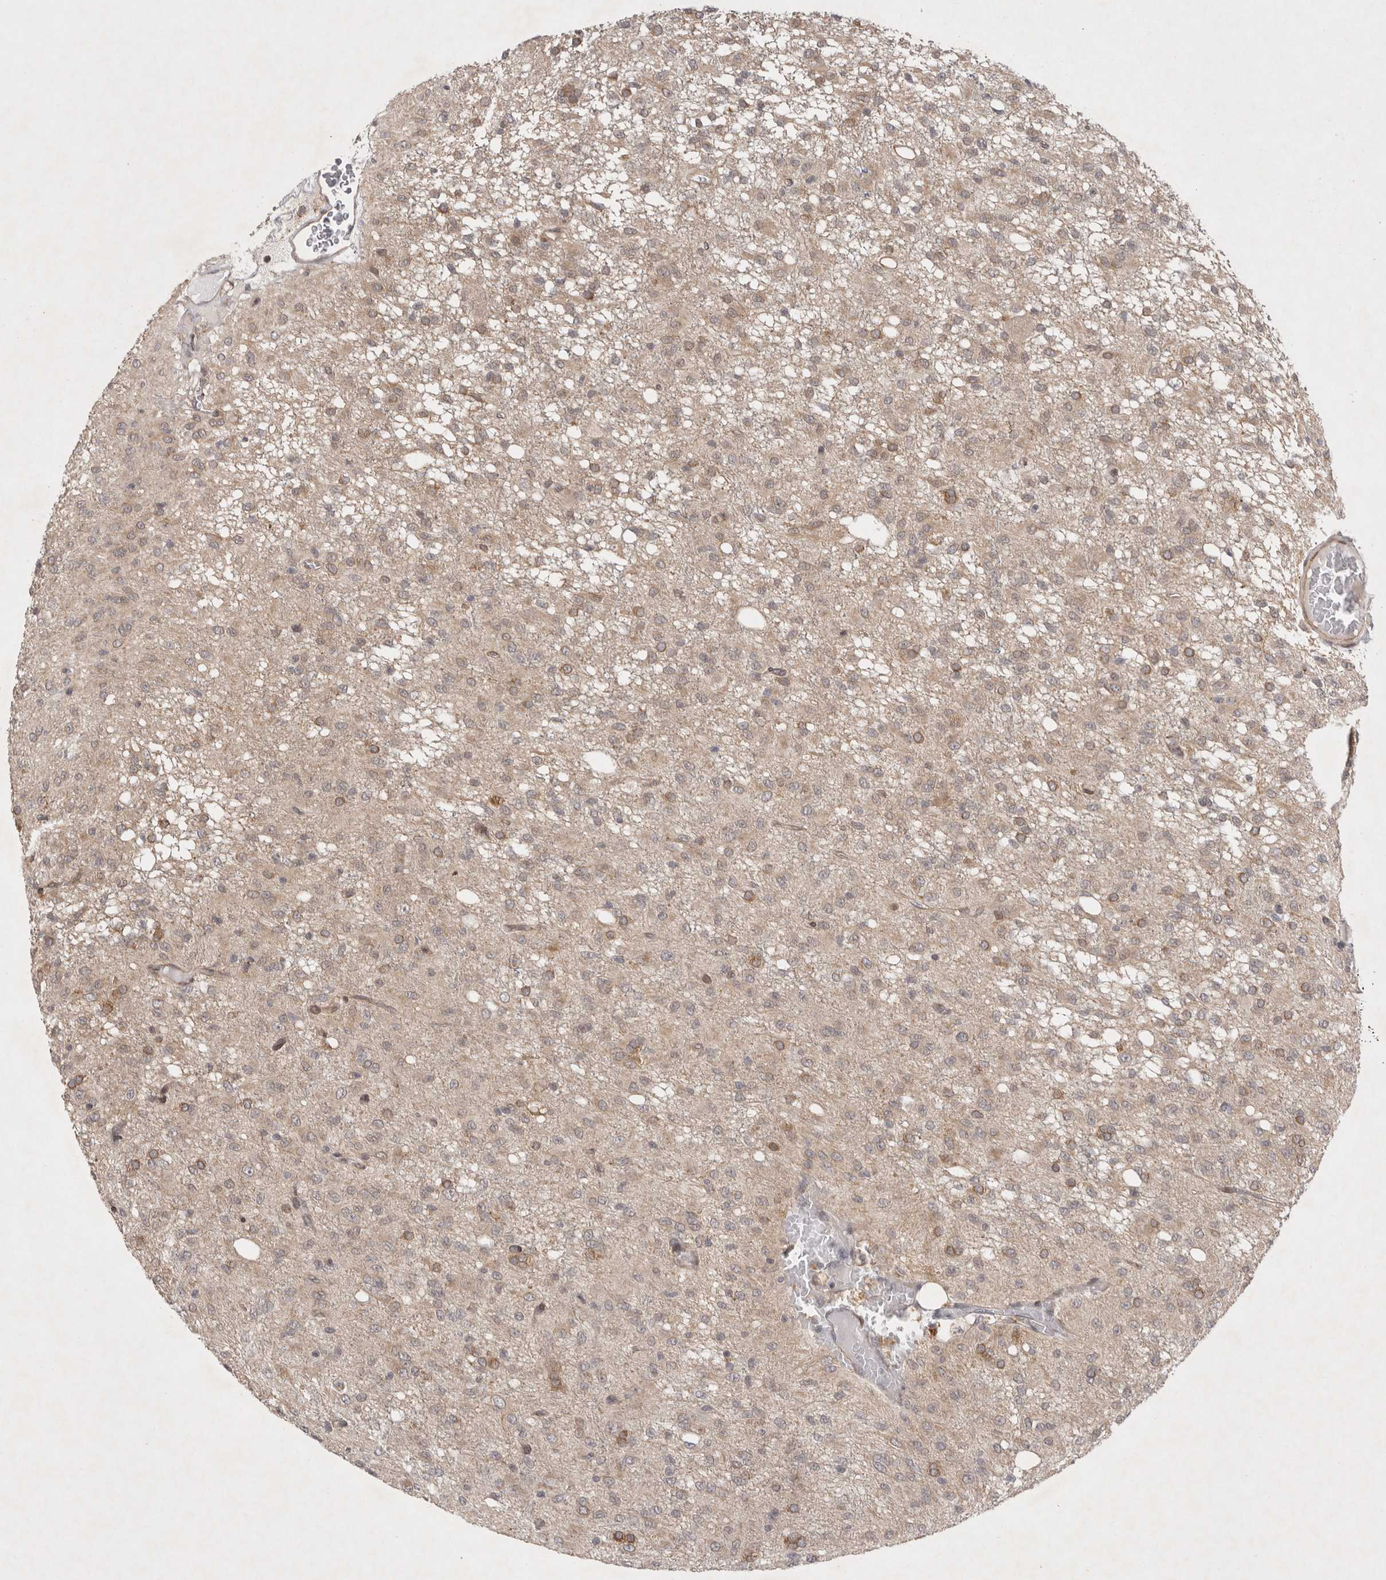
{"staining": {"intensity": "moderate", "quantity": "25%-75%", "location": "cytoplasmic/membranous"}, "tissue": "glioma", "cell_type": "Tumor cells", "image_type": "cancer", "snomed": [{"axis": "morphology", "description": "Glioma, malignant, High grade"}, {"axis": "topography", "description": "Brain"}], "caption": "The histopathology image demonstrates staining of glioma, revealing moderate cytoplasmic/membranous protein positivity (brown color) within tumor cells.", "gene": "ZNF318", "patient": {"sex": "female", "age": 59}}